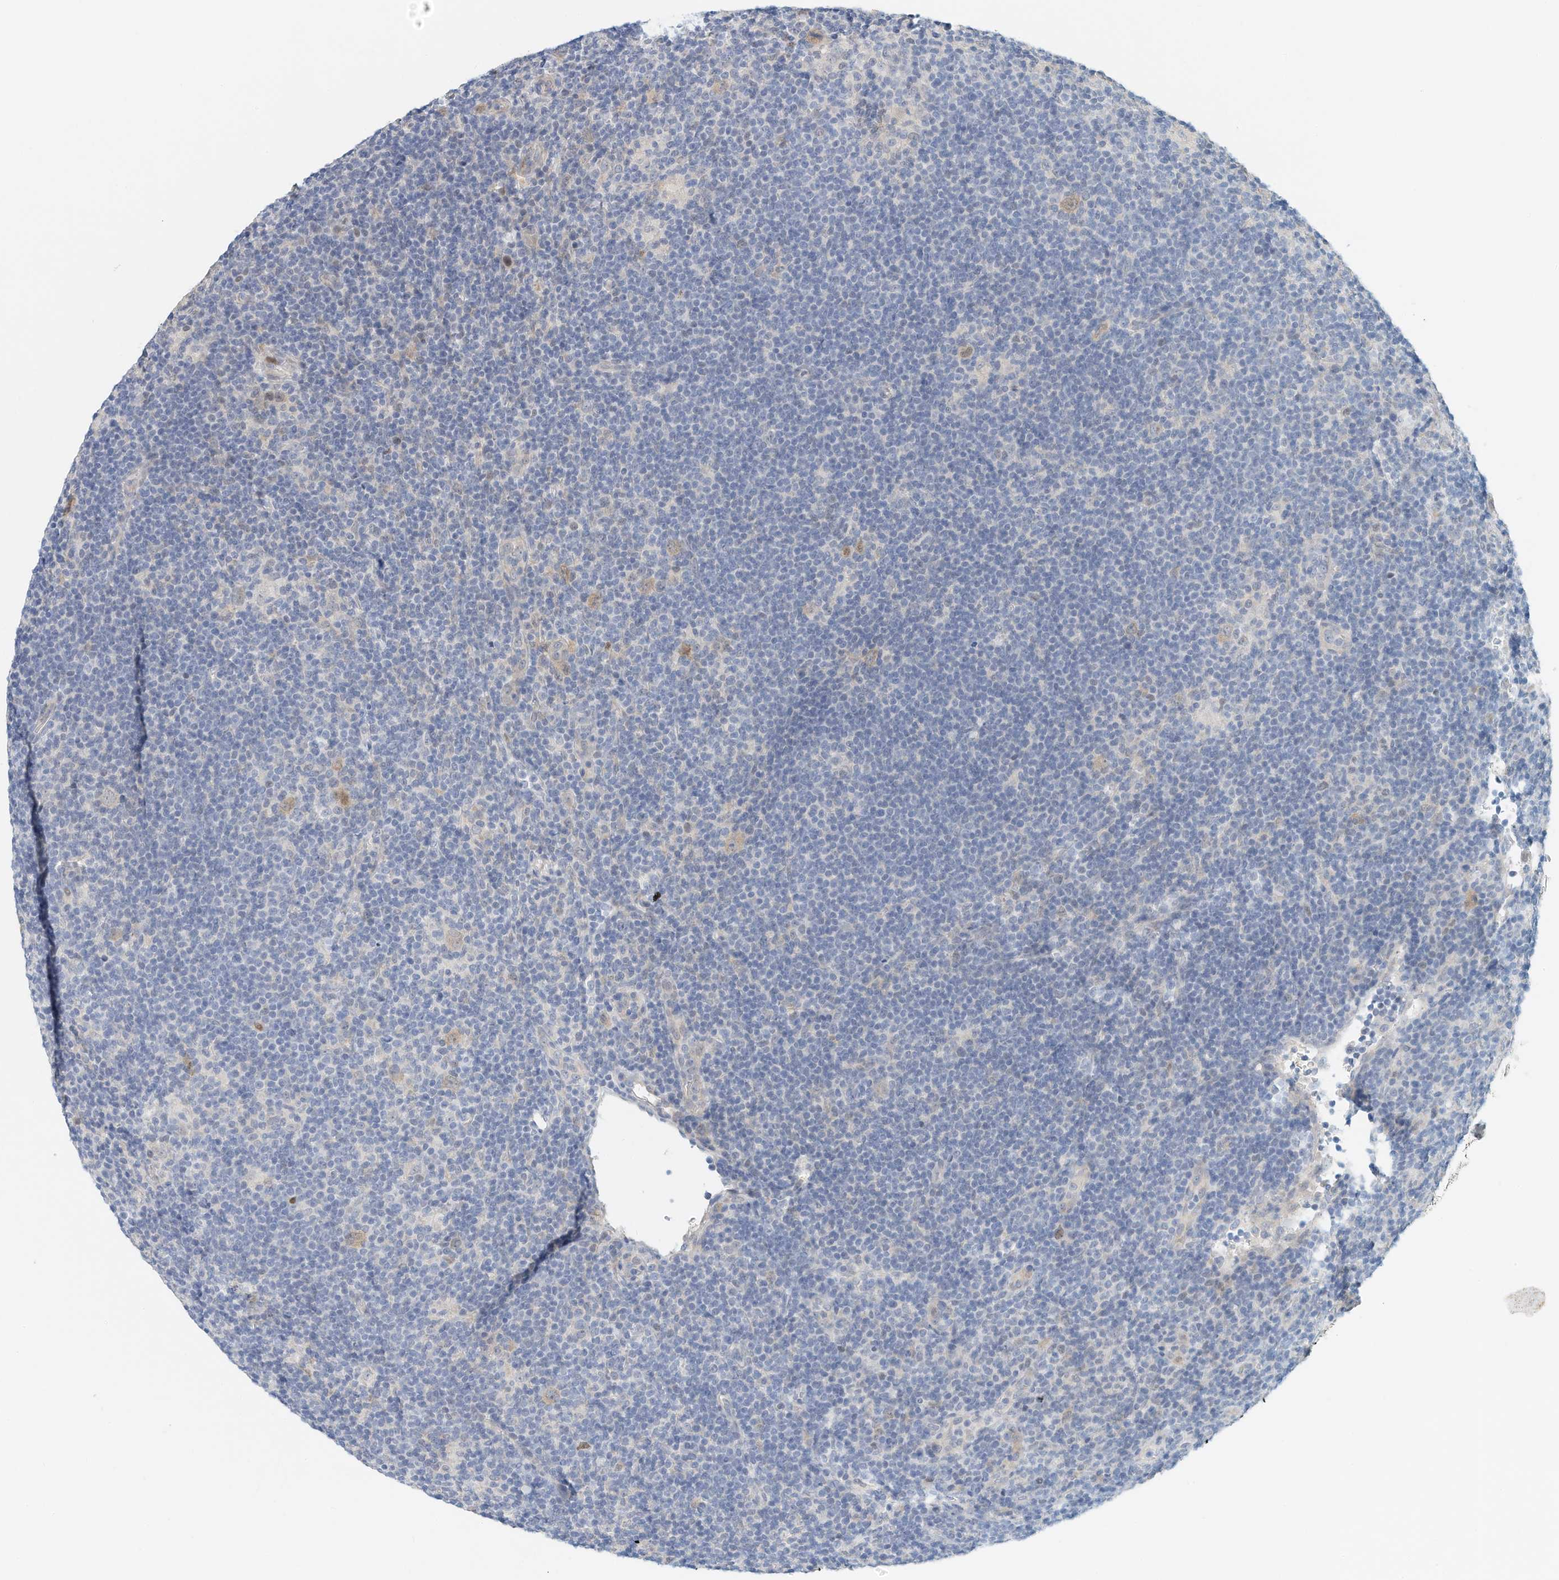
{"staining": {"intensity": "weak", "quantity": "<25%", "location": "cytoplasmic/membranous,nuclear"}, "tissue": "lymphoma", "cell_type": "Tumor cells", "image_type": "cancer", "snomed": [{"axis": "morphology", "description": "Hodgkin's disease, NOS"}, {"axis": "topography", "description": "Lymph node"}], "caption": "This photomicrograph is of lymphoma stained with immunohistochemistry to label a protein in brown with the nuclei are counter-stained blue. There is no staining in tumor cells. The staining was performed using DAB to visualize the protein expression in brown, while the nuclei were stained in blue with hematoxylin (Magnification: 20x).", "gene": "ARHGAP28", "patient": {"sex": "female", "age": 57}}